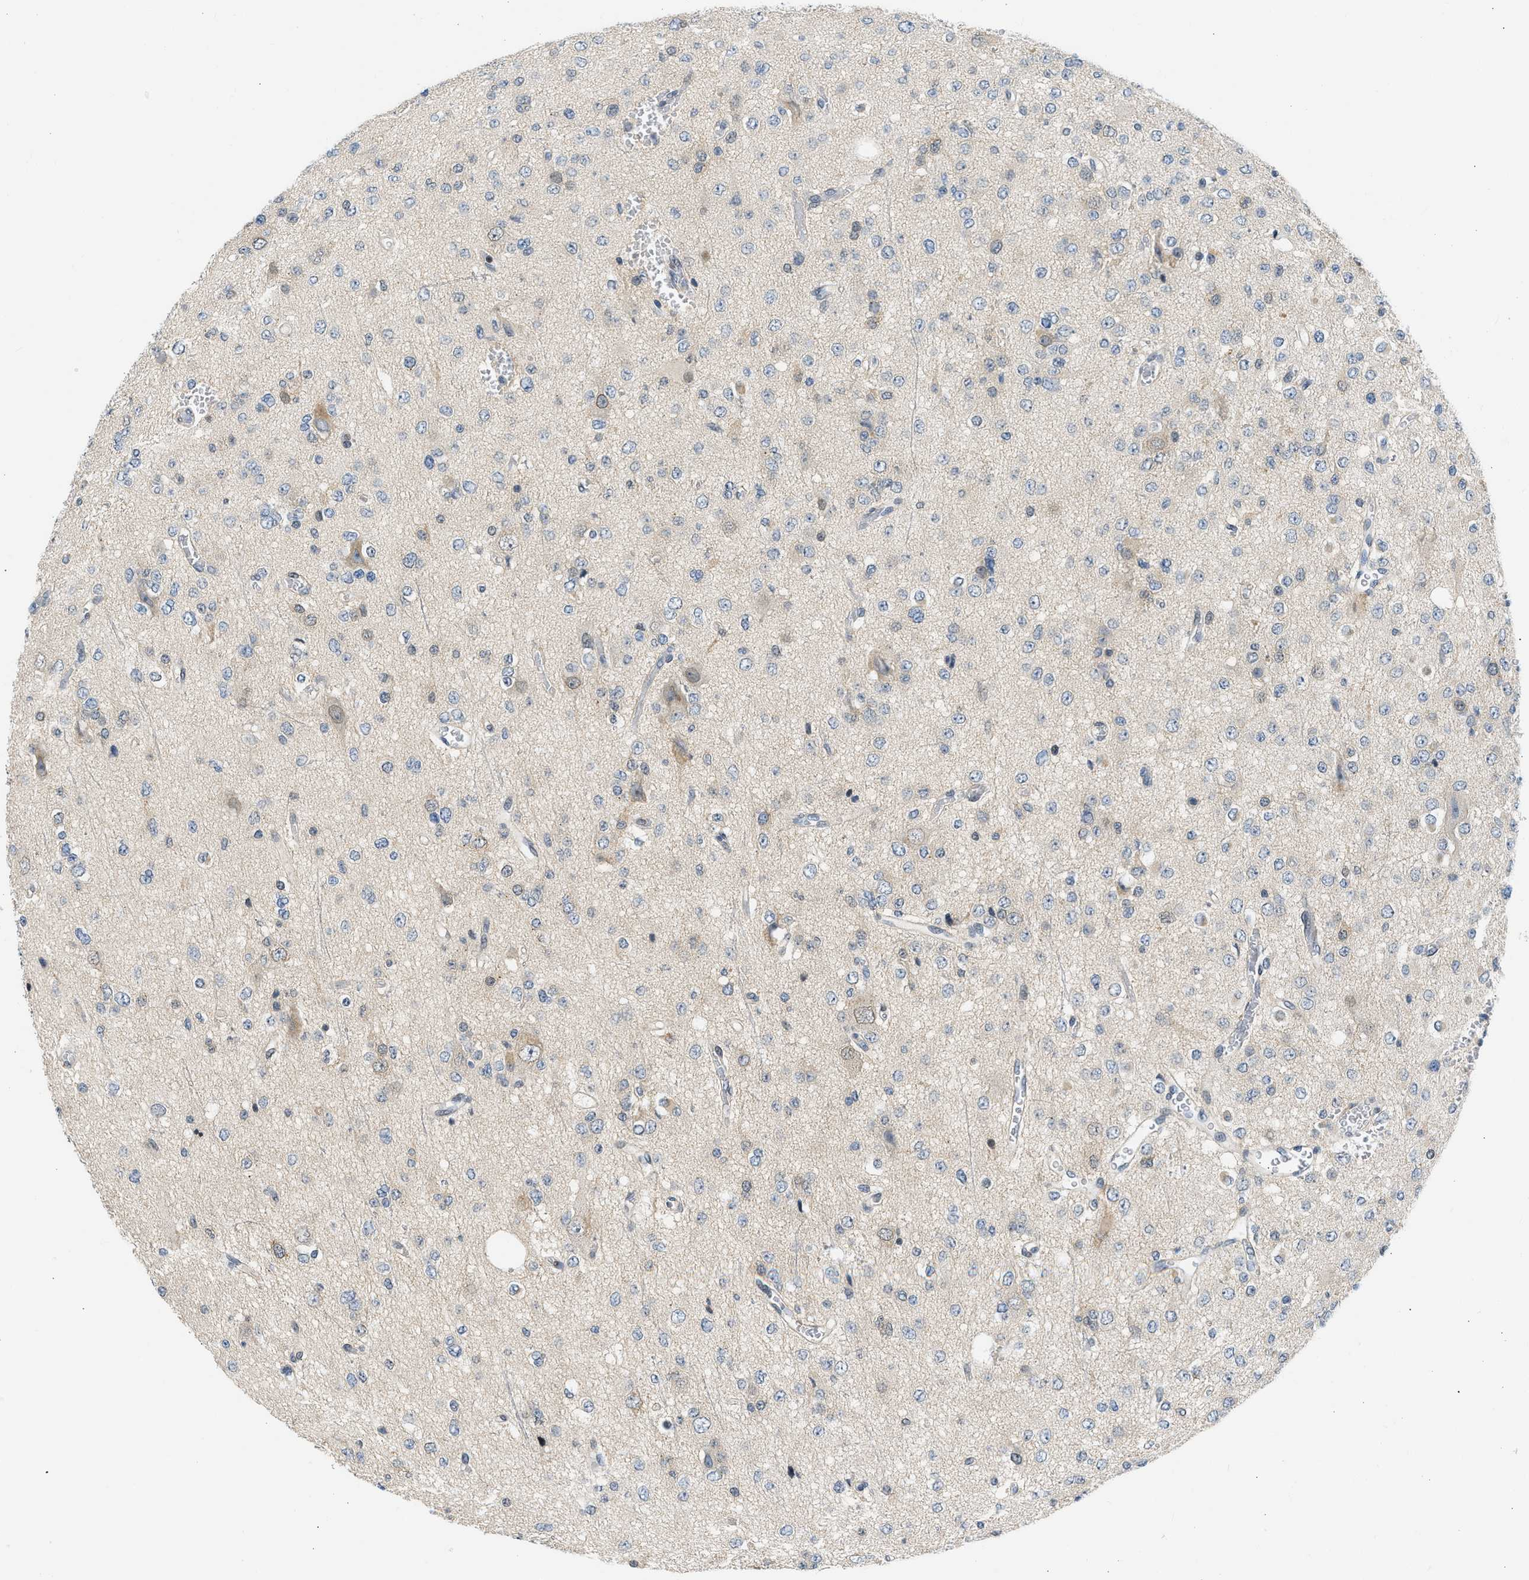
{"staining": {"intensity": "negative", "quantity": "none", "location": "none"}, "tissue": "glioma", "cell_type": "Tumor cells", "image_type": "cancer", "snomed": [{"axis": "morphology", "description": "Glioma, malignant, Low grade"}, {"axis": "topography", "description": "Brain"}], "caption": "The immunohistochemistry (IHC) histopathology image has no significant positivity in tumor cells of glioma tissue. (DAB (3,3'-diaminobenzidine) immunohistochemistry, high magnification).", "gene": "OLIG3", "patient": {"sex": "male", "age": 38}}